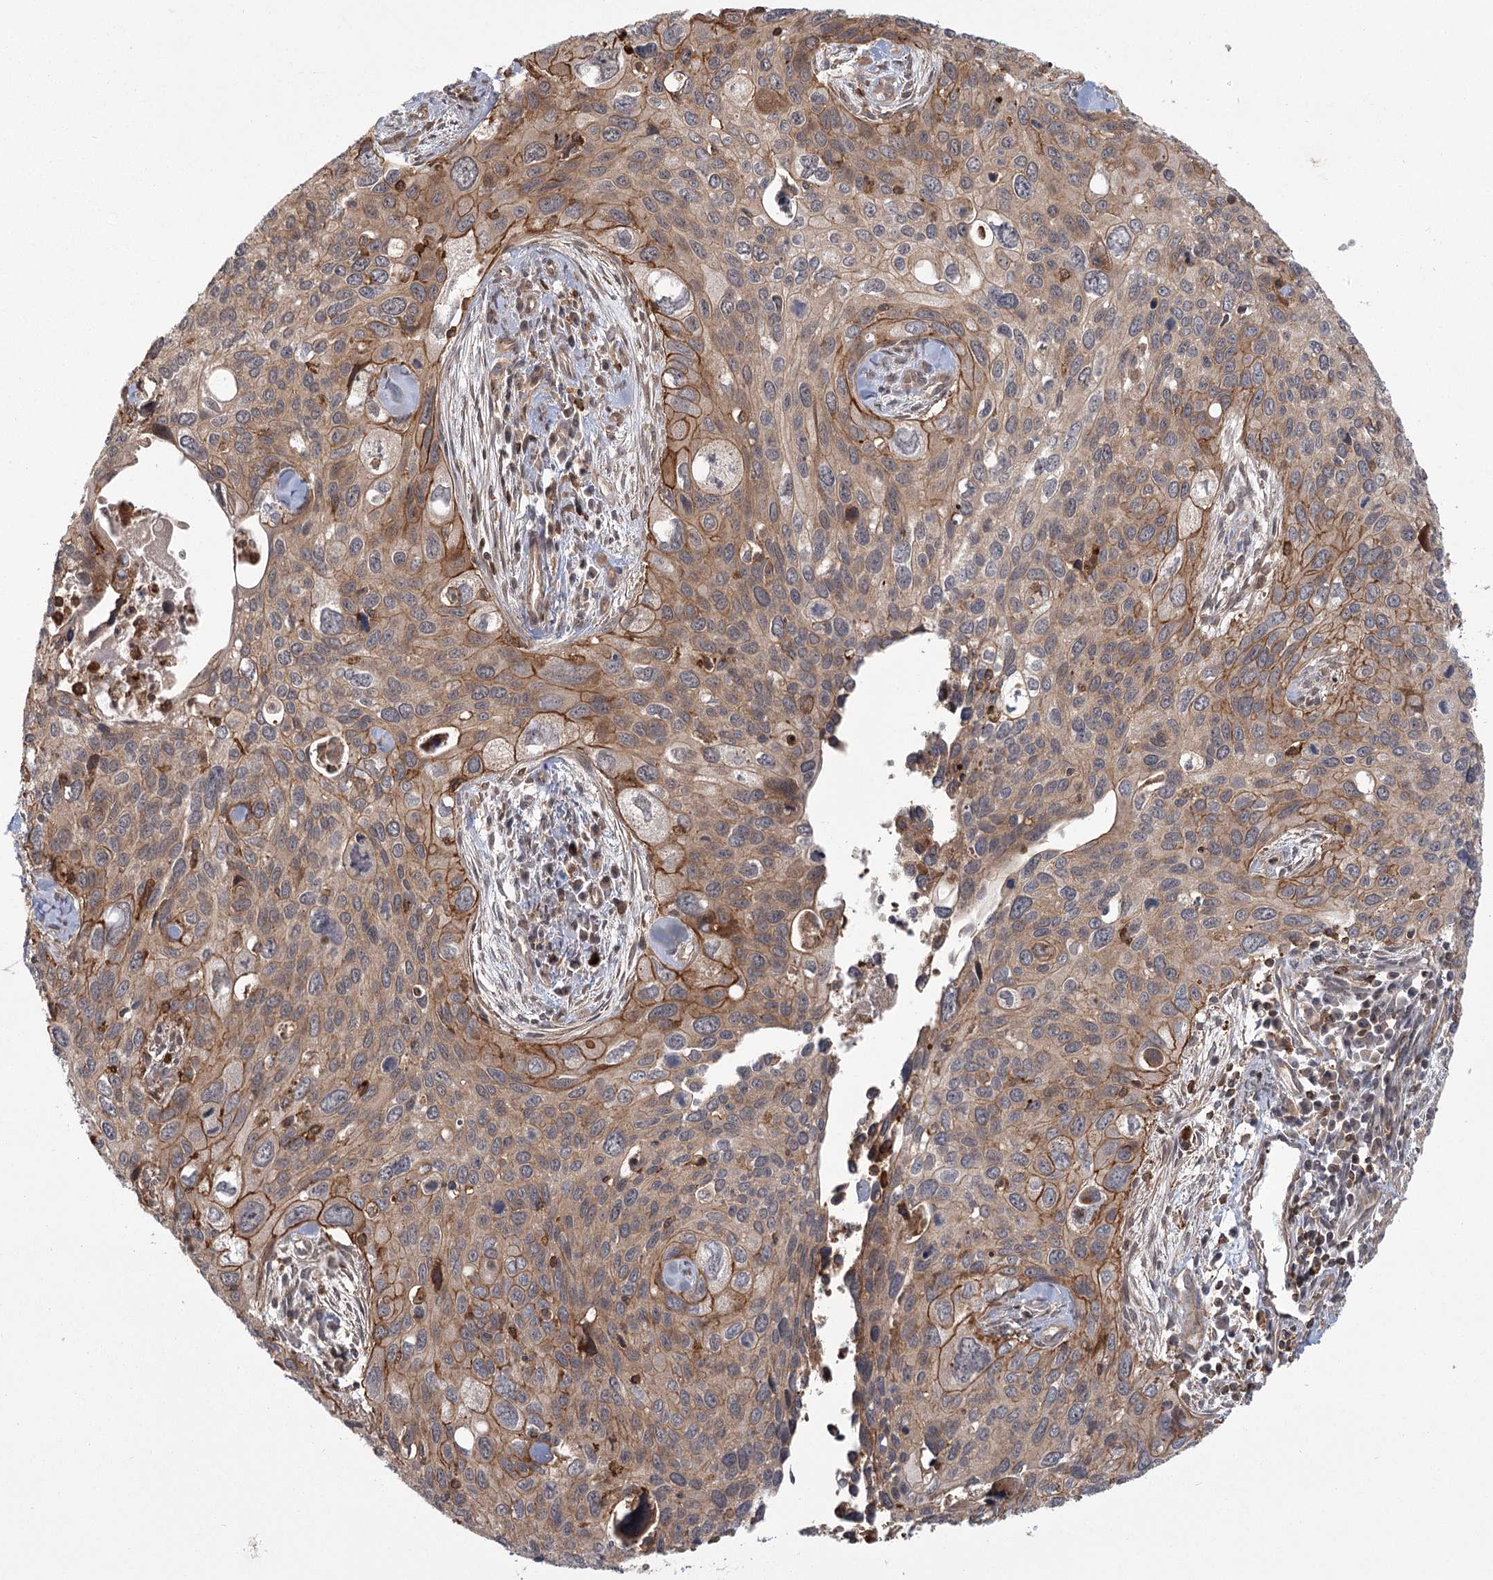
{"staining": {"intensity": "moderate", "quantity": "25%-75%", "location": "cytoplasmic/membranous"}, "tissue": "cervical cancer", "cell_type": "Tumor cells", "image_type": "cancer", "snomed": [{"axis": "morphology", "description": "Squamous cell carcinoma, NOS"}, {"axis": "topography", "description": "Cervix"}], "caption": "IHC of human cervical squamous cell carcinoma reveals medium levels of moderate cytoplasmic/membranous staining in approximately 25%-75% of tumor cells.", "gene": "MEPE", "patient": {"sex": "female", "age": 55}}